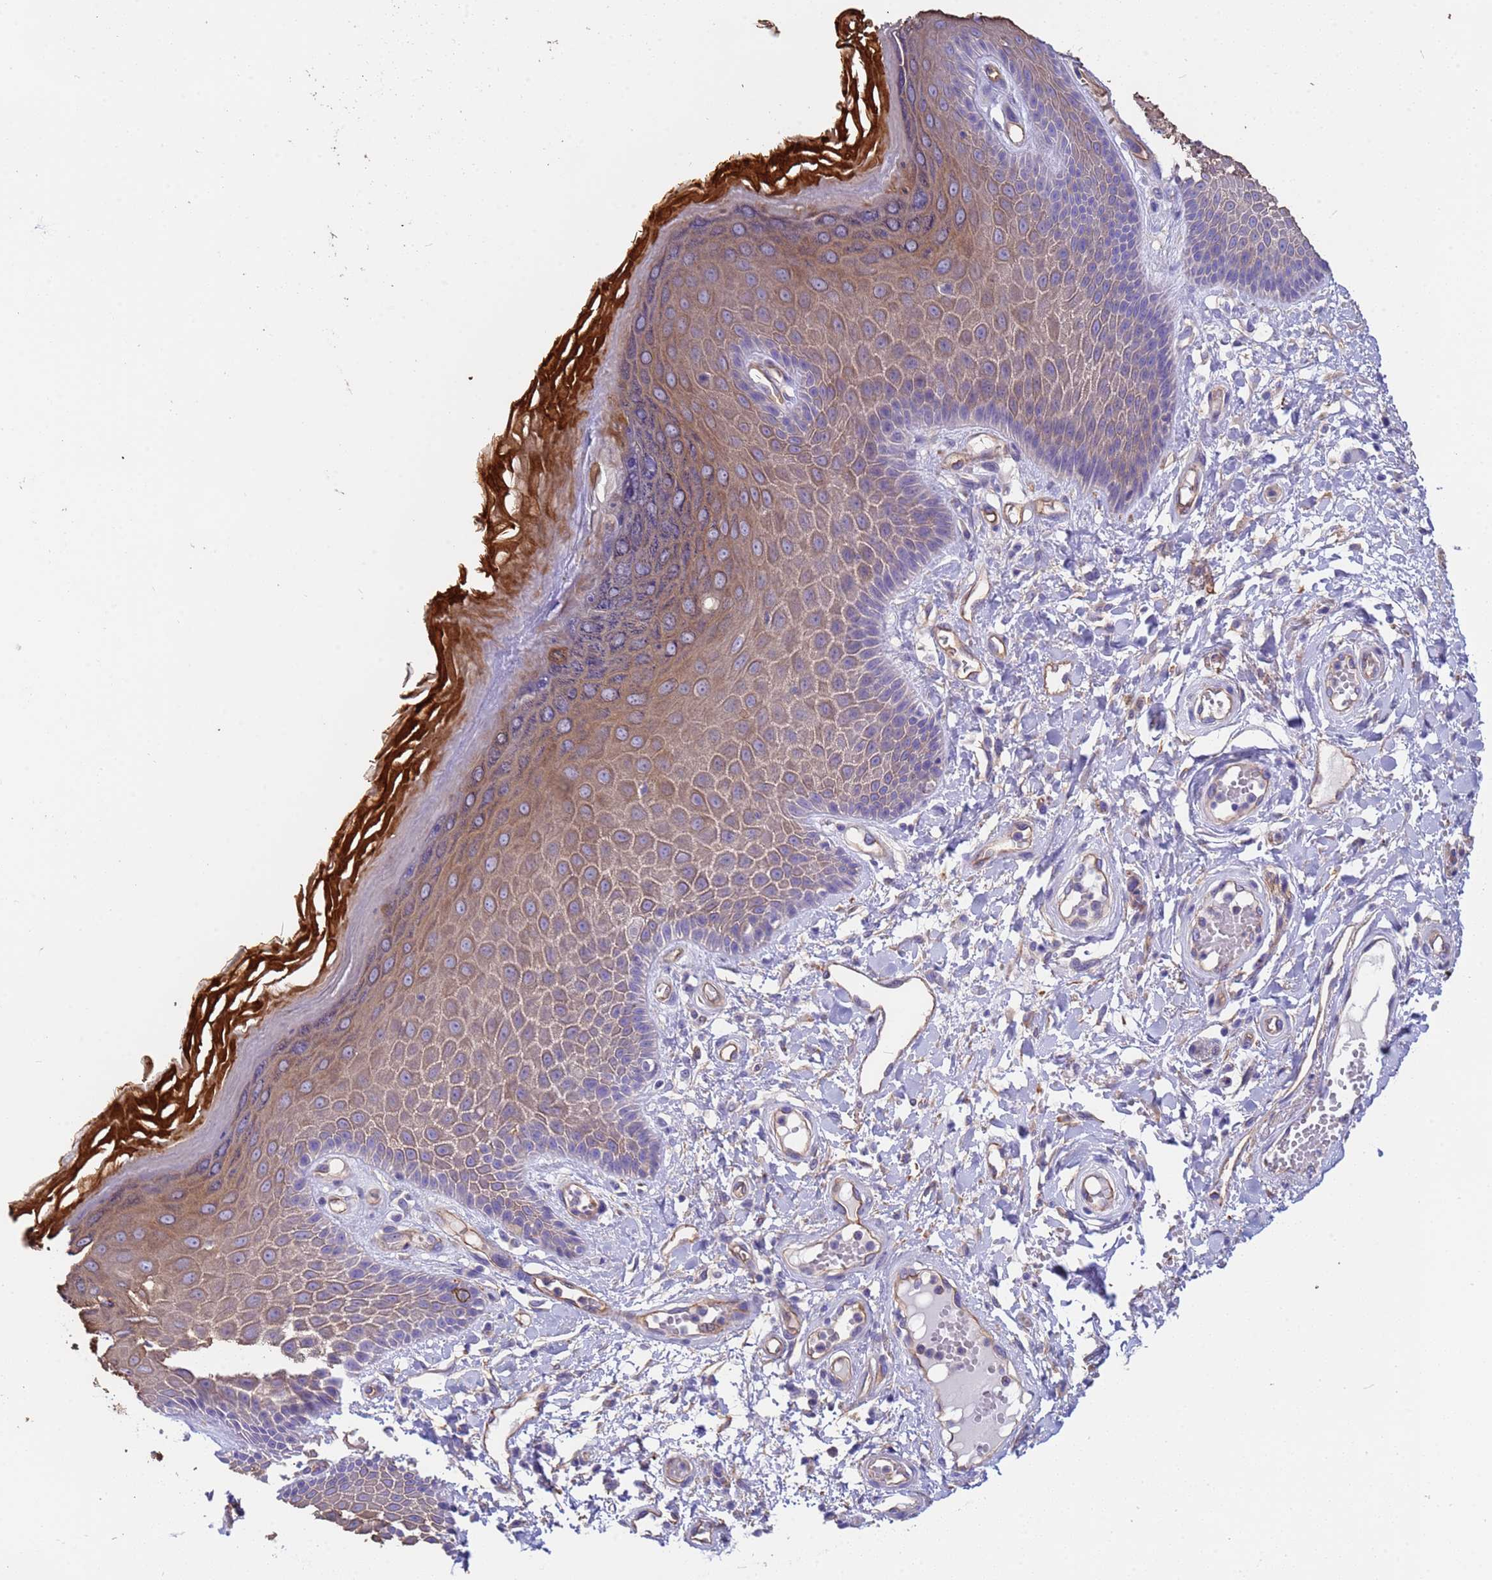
{"staining": {"intensity": "moderate", "quantity": ">75%", "location": "cytoplasmic/membranous"}, "tissue": "skin", "cell_type": "Epidermal cells", "image_type": "normal", "snomed": [{"axis": "morphology", "description": "Normal tissue, NOS"}, {"axis": "topography", "description": "Anal"}], "caption": "Immunohistochemical staining of normal human skin shows medium levels of moderate cytoplasmic/membranous positivity in about >75% of epidermal cells.", "gene": "ZNF248", "patient": {"sex": "male", "age": 78}}